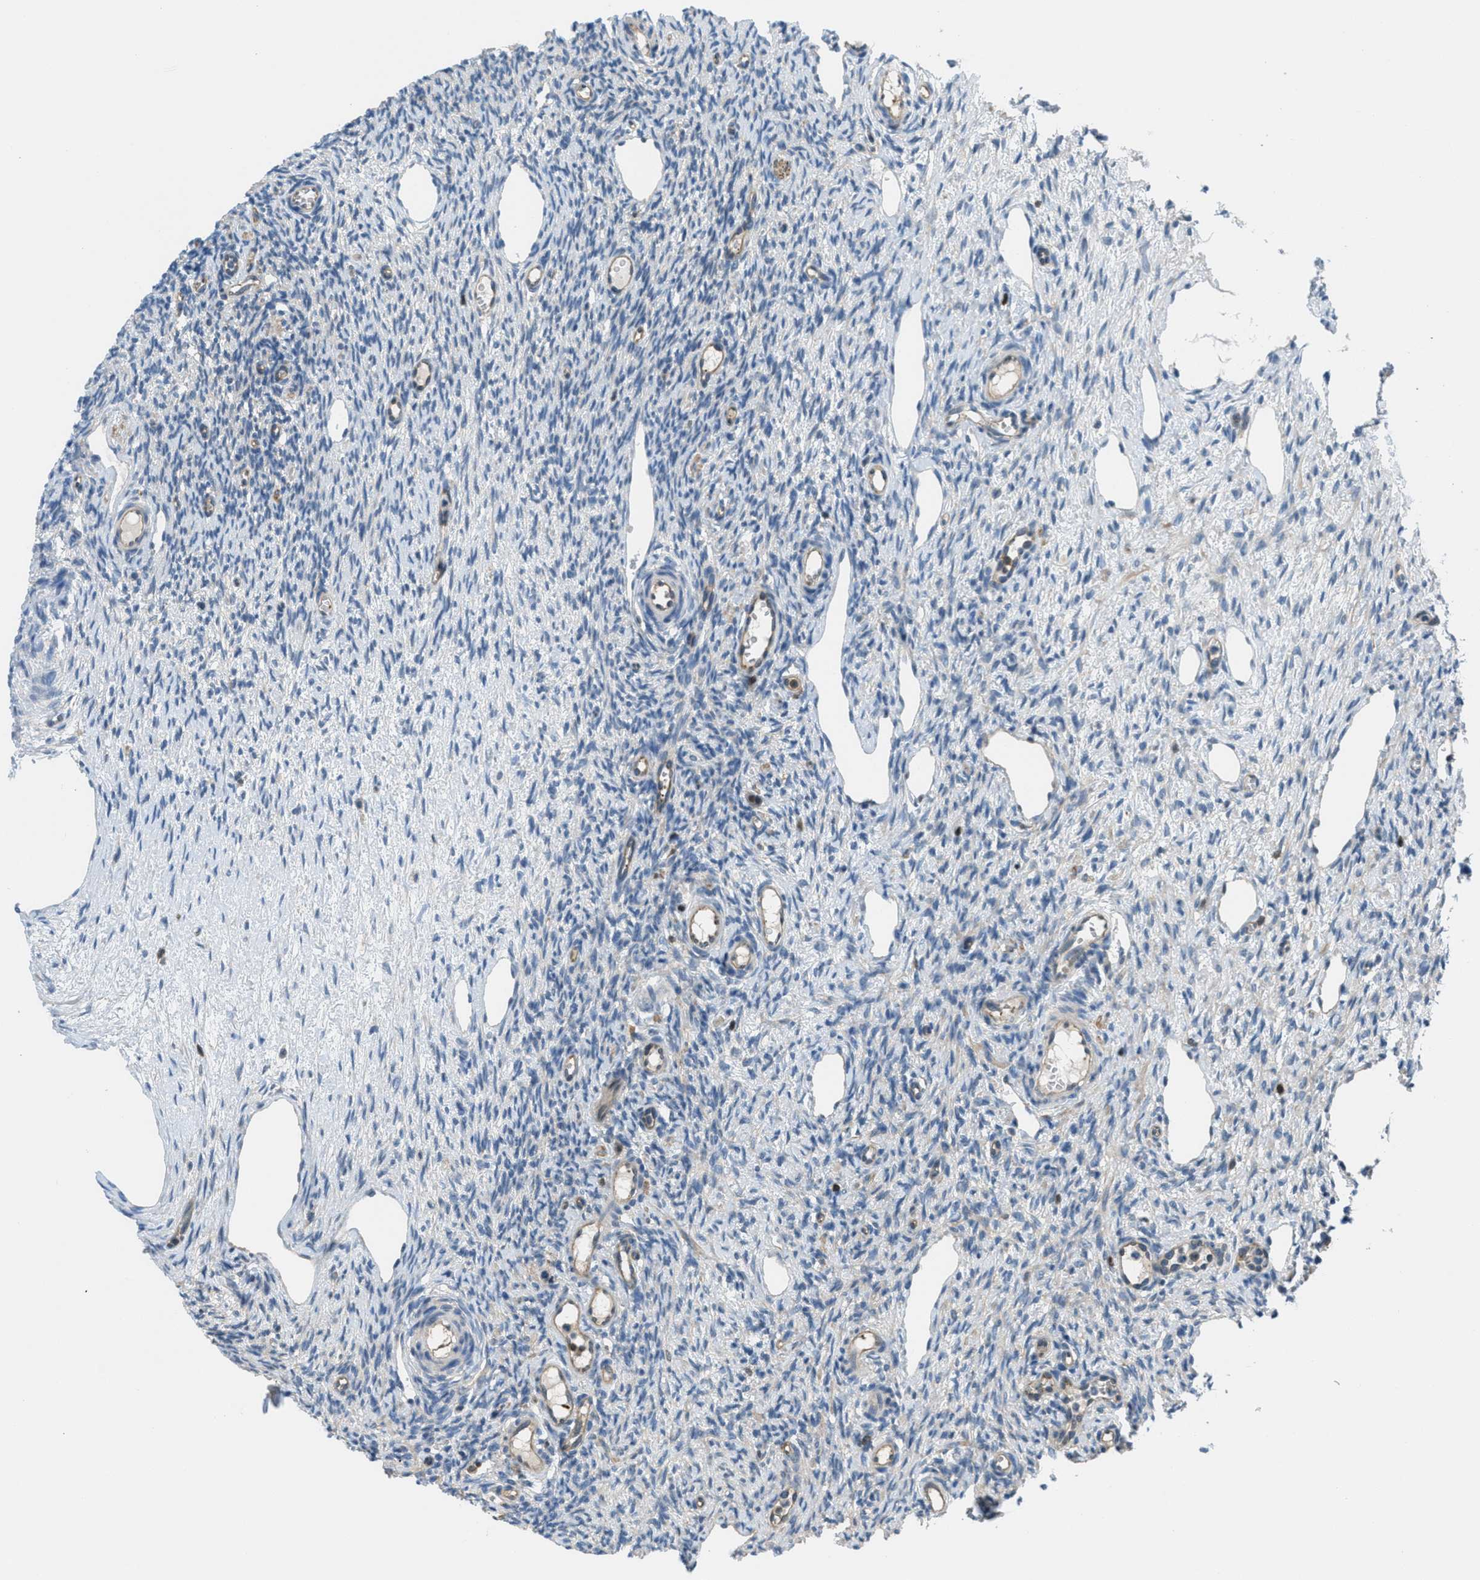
{"staining": {"intensity": "weak", "quantity": "25%-75%", "location": "cytoplasmic/membranous"}, "tissue": "ovary", "cell_type": "Follicle cells", "image_type": "normal", "snomed": [{"axis": "morphology", "description": "Normal tissue, NOS"}, {"axis": "topography", "description": "Ovary"}], "caption": "A histopathology image of ovary stained for a protein reveals weak cytoplasmic/membranous brown staining in follicle cells. The protein of interest is shown in brown color, while the nuclei are stained blue.", "gene": "PIP5K1C", "patient": {"sex": "female", "age": 33}}